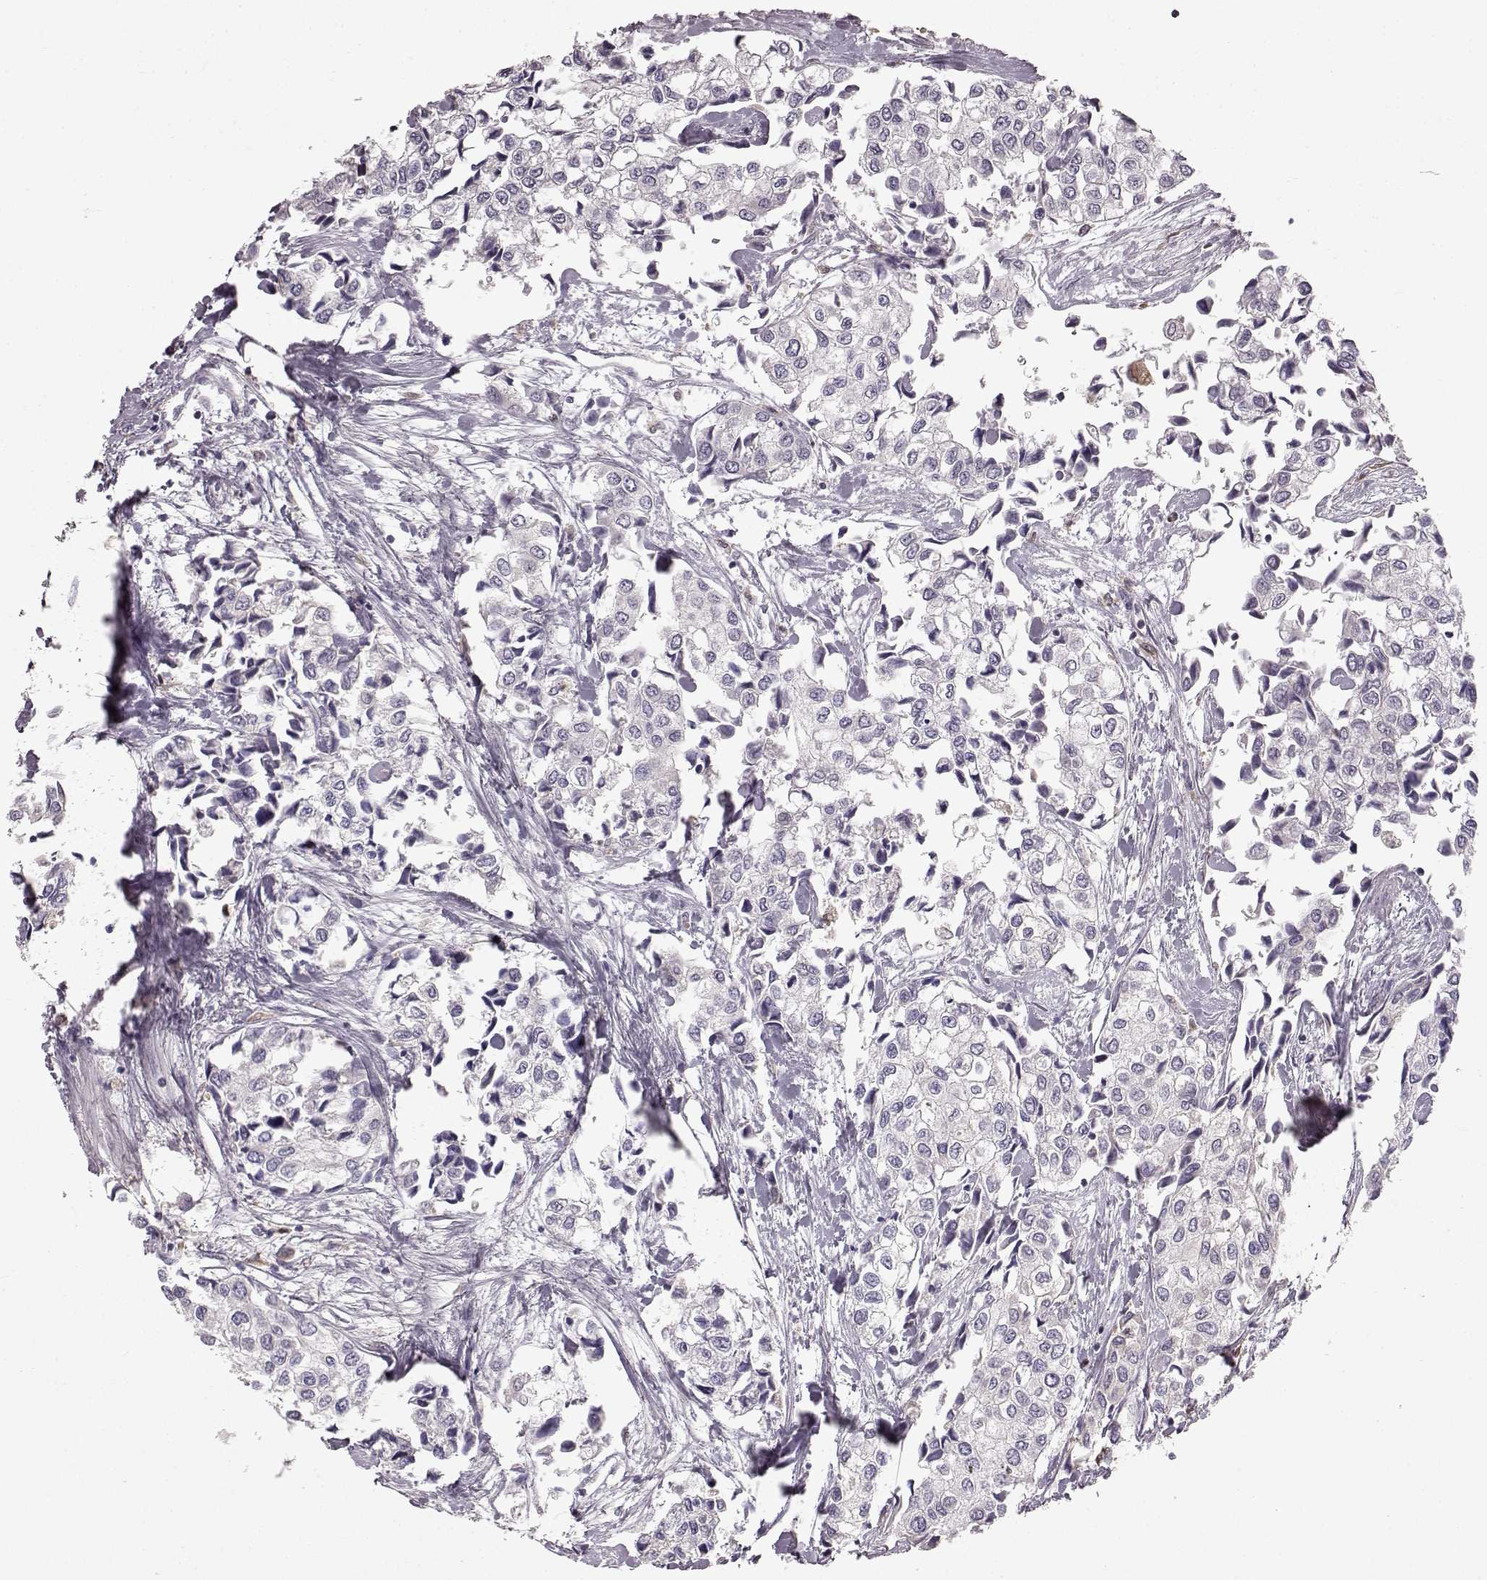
{"staining": {"intensity": "negative", "quantity": "none", "location": "none"}, "tissue": "urothelial cancer", "cell_type": "Tumor cells", "image_type": "cancer", "snomed": [{"axis": "morphology", "description": "Urothelial carcinoma, High grade"}, {"axis": "topography", "description": "Urinary bladder"}], "caption": "IHC photomicrograph of neoplastic tissue: human urothelial carcinoma (high-grade) stained with DAB (3,3'-diaminobenzidine) displays no significant protein staining in tumor cells.", "gene": "SPAG17", "patient": {"sex": "male", "age": 73}}